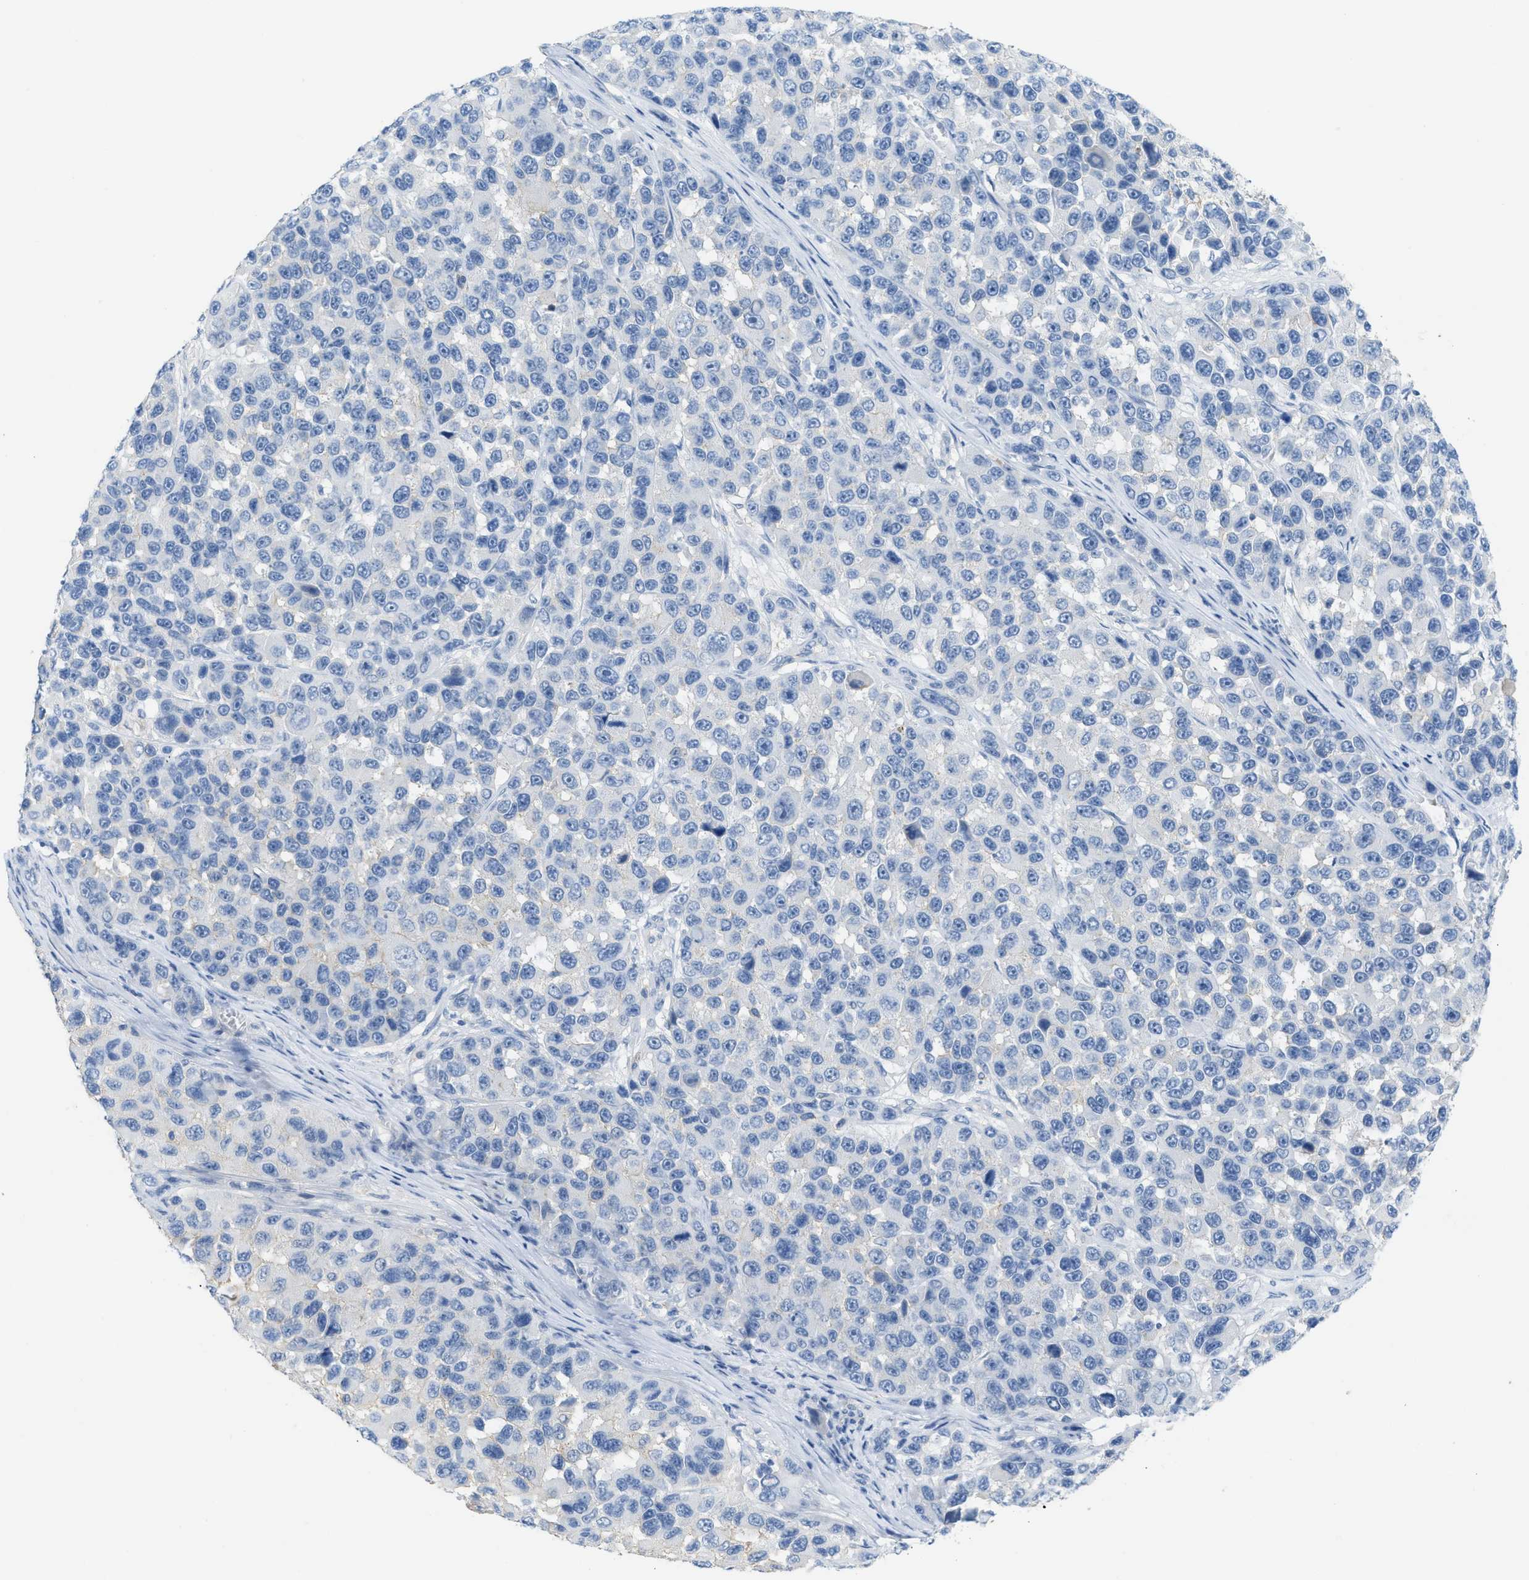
{"staining": {"intensity": "negative", "quantity": "none", "location": "none"}, "tissue": "melanoma", "cell_type": "Tumor cells", "image_type": "cancer", "snomed": [{"axis": "morphology", "description": "Malignant melanoma, NOS"}, {"axis": "topography", "description": "Skin"}], "caption": "Protein analysis of melanoma displays no significant positivity in tumor cells.", "gene": "CNNM4", "patient": {"sex": "male", "age": 53}}